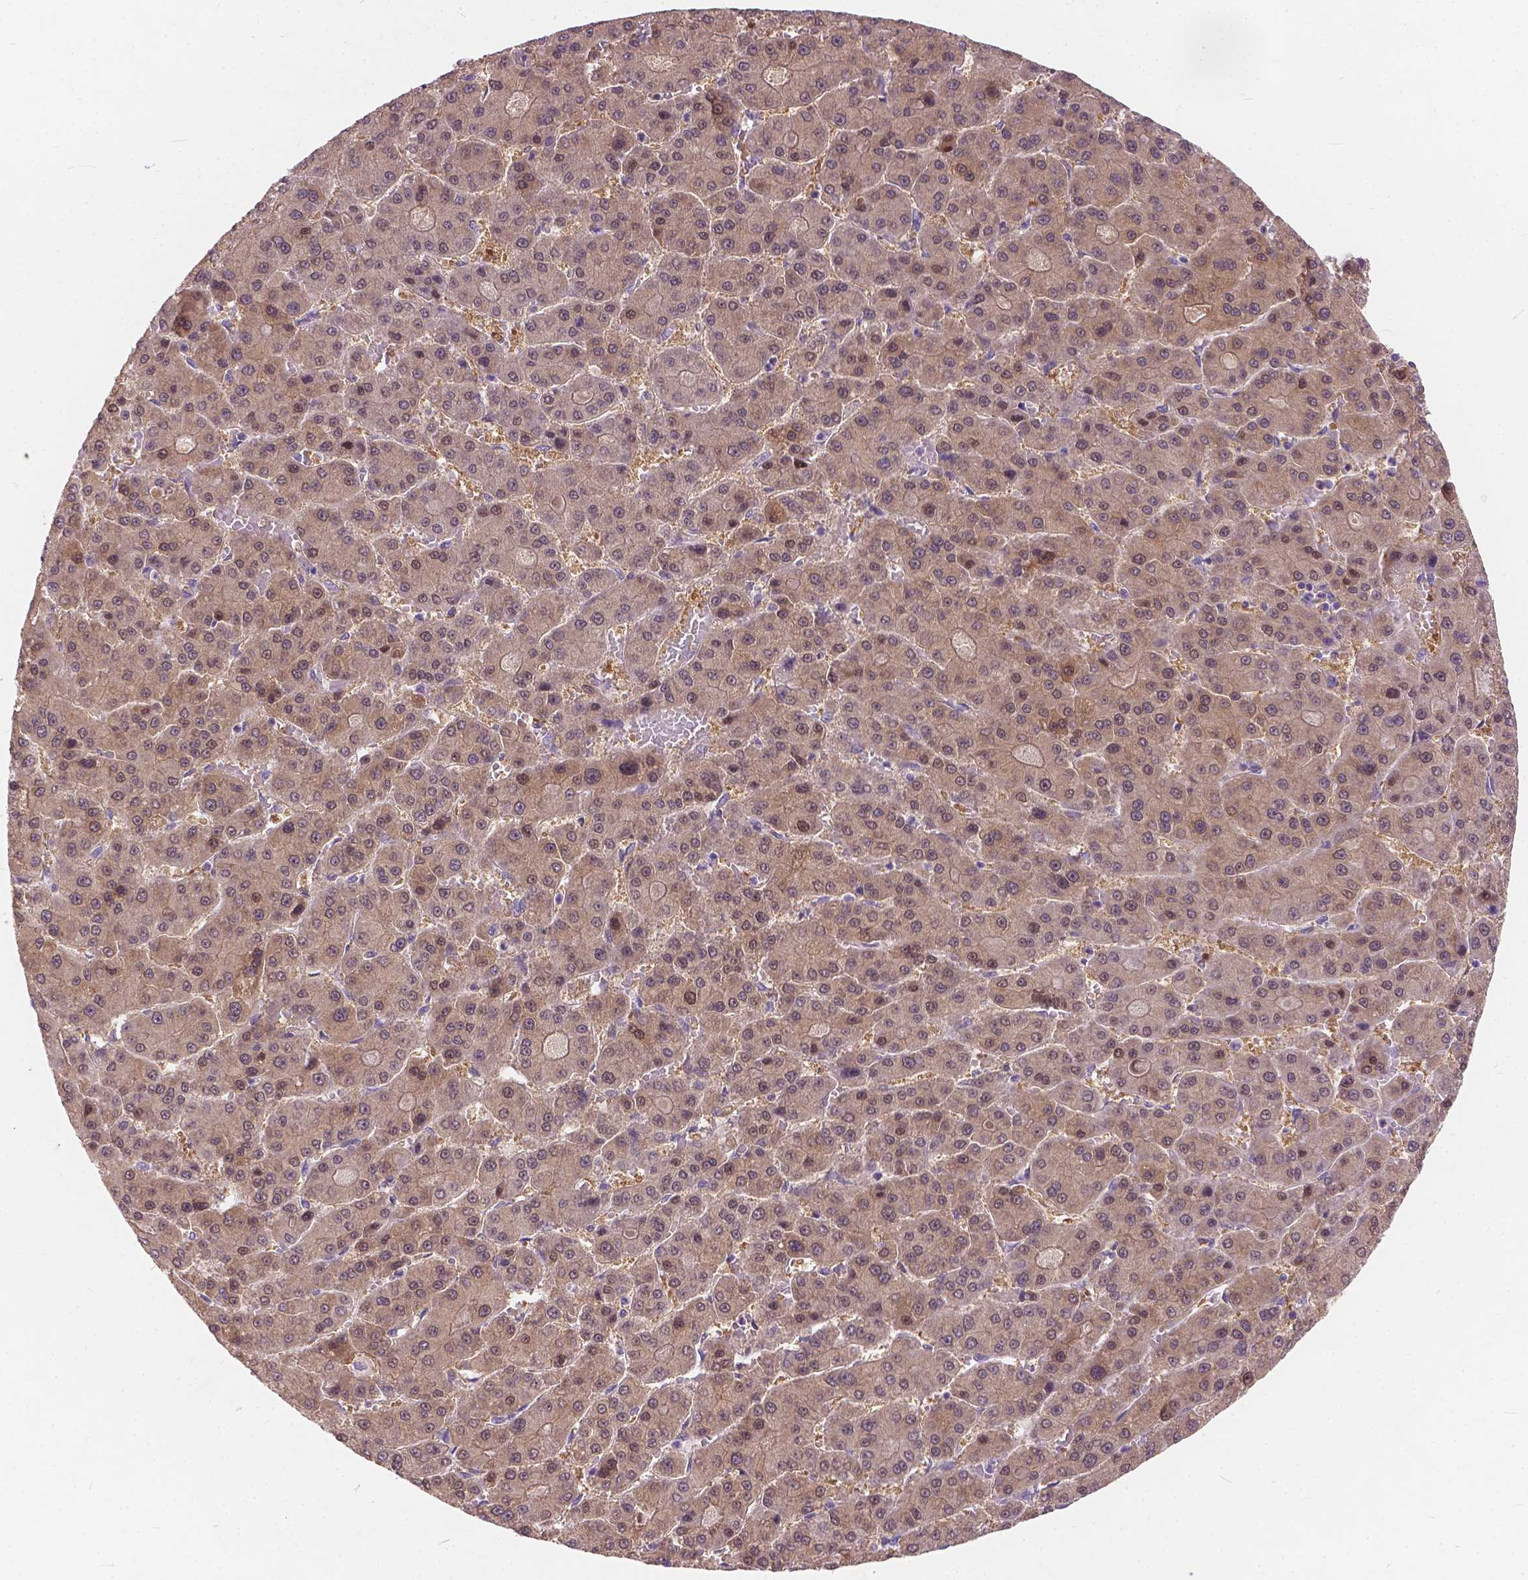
{"staining": {"intensity": "weak", "quantity": ">75%", "location": "cytoplasmic/membranous,nuclear"}, "tissue": "liver cancer", "cell_type": "Tumor cells", "image_type": "cancer", "snomed": [{"axis": "morphology", "description": "Carcinoma, Hepatocellular, NOS"}, {"axis": "topography", "description": "Liver"}], "caption": "Immunohistochemical staining of hepatocellular carcinoma (liver) demonstrates weak cytoplasmic/membranous and nuclear protein expression in approximately >75% of tumor cells. Nuclei are stained in blue.", "gene": "PEX11G", "patient": {"sex": "male", "age": 70}}